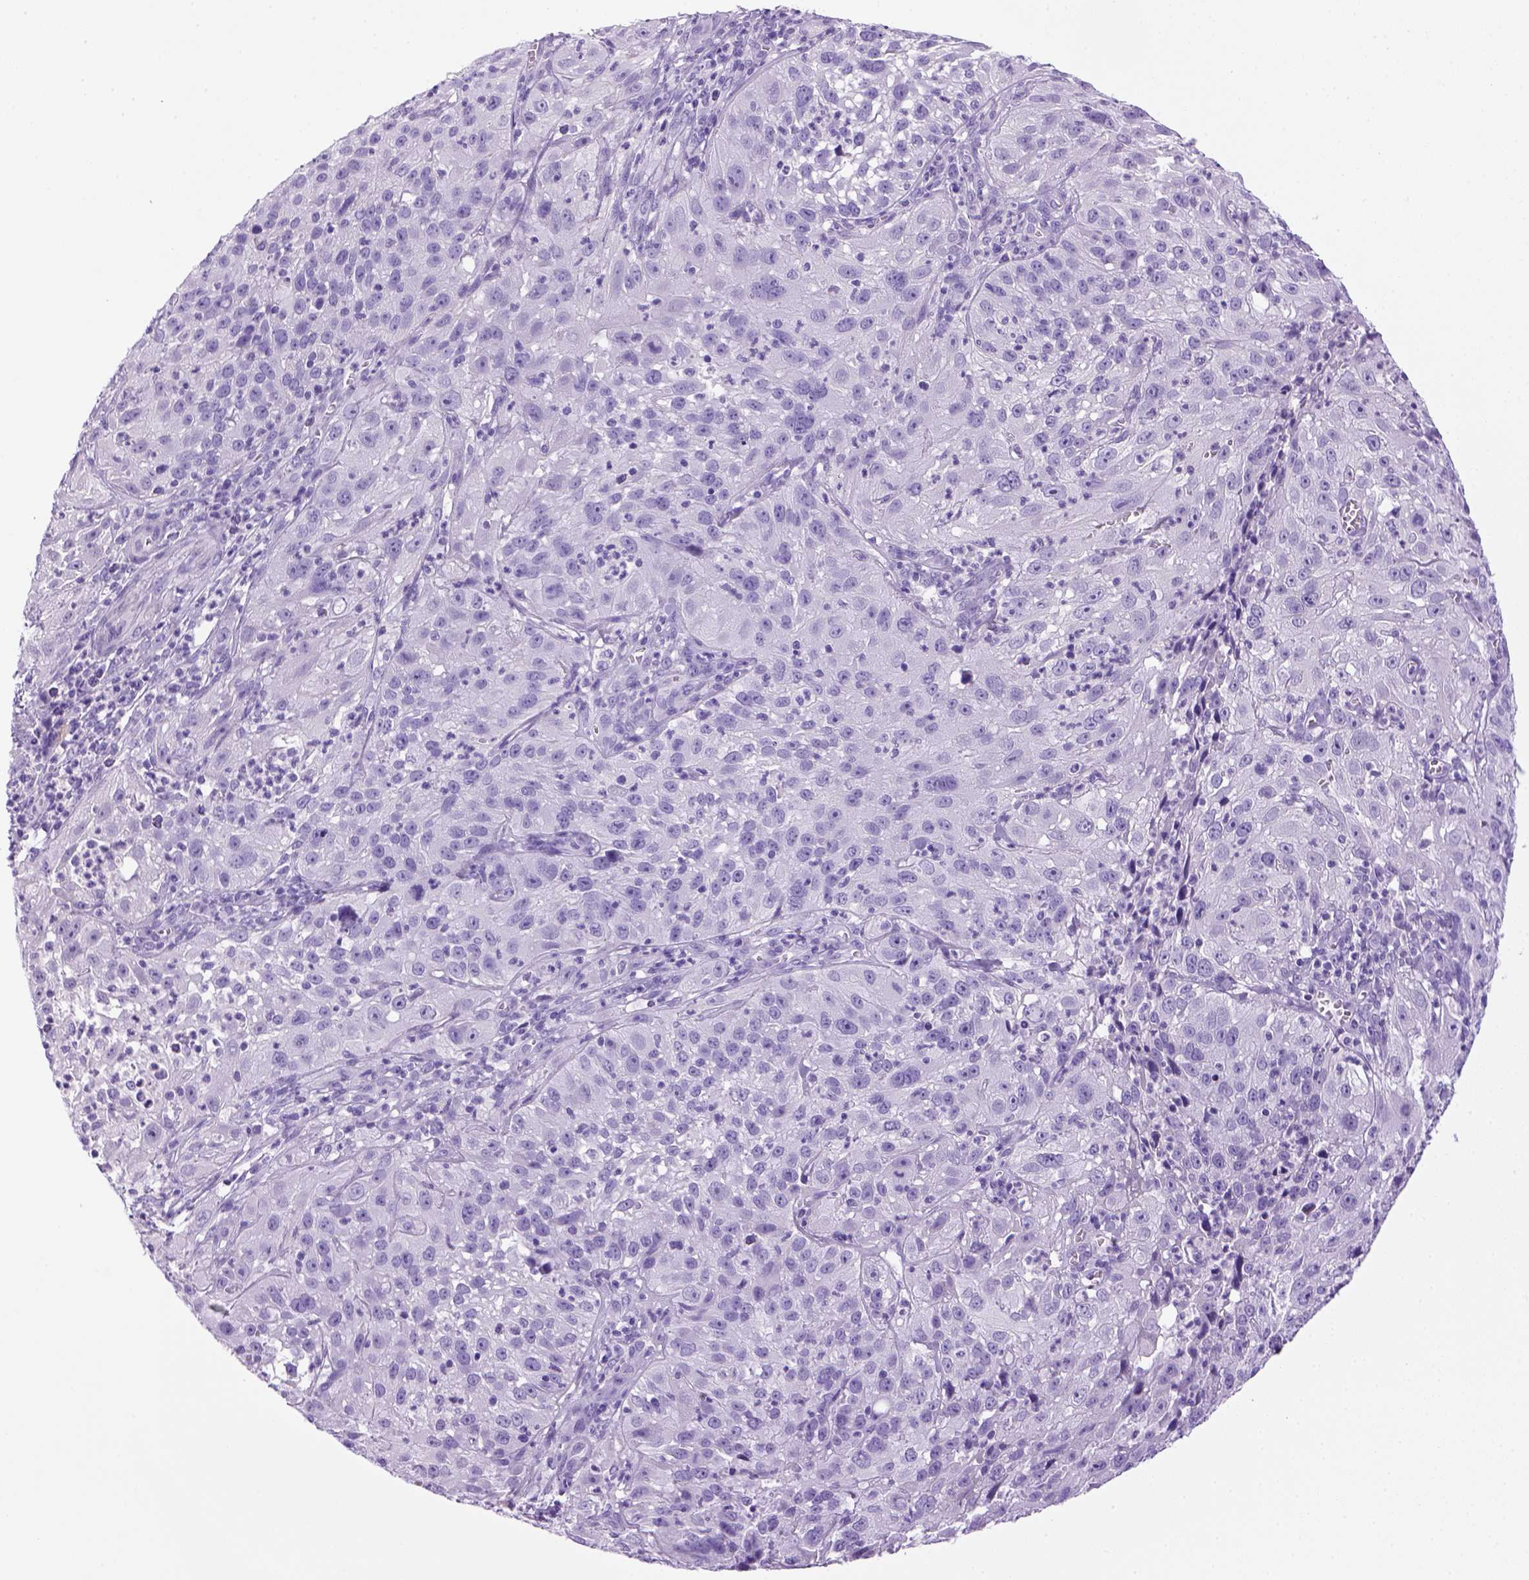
{"staining": {"intensity": "negative", "quantity": "none", "location": "none"}, "tissue": "cervical cancer", "cell_type": "Tumor cells", "image_type": "cancer", "snomed": [{"axis": "morphology", "description": "Squamous cell carcinoma, NOS"}, {"axis": "topography", "description": "Cervix"}], "caption": "This is an immunohistochemistry (IHC) image of cervical cancer. There is no positivity in tumor cells.", "gene": "SGCG", "patient": {"sex": "female", "age": 32}}